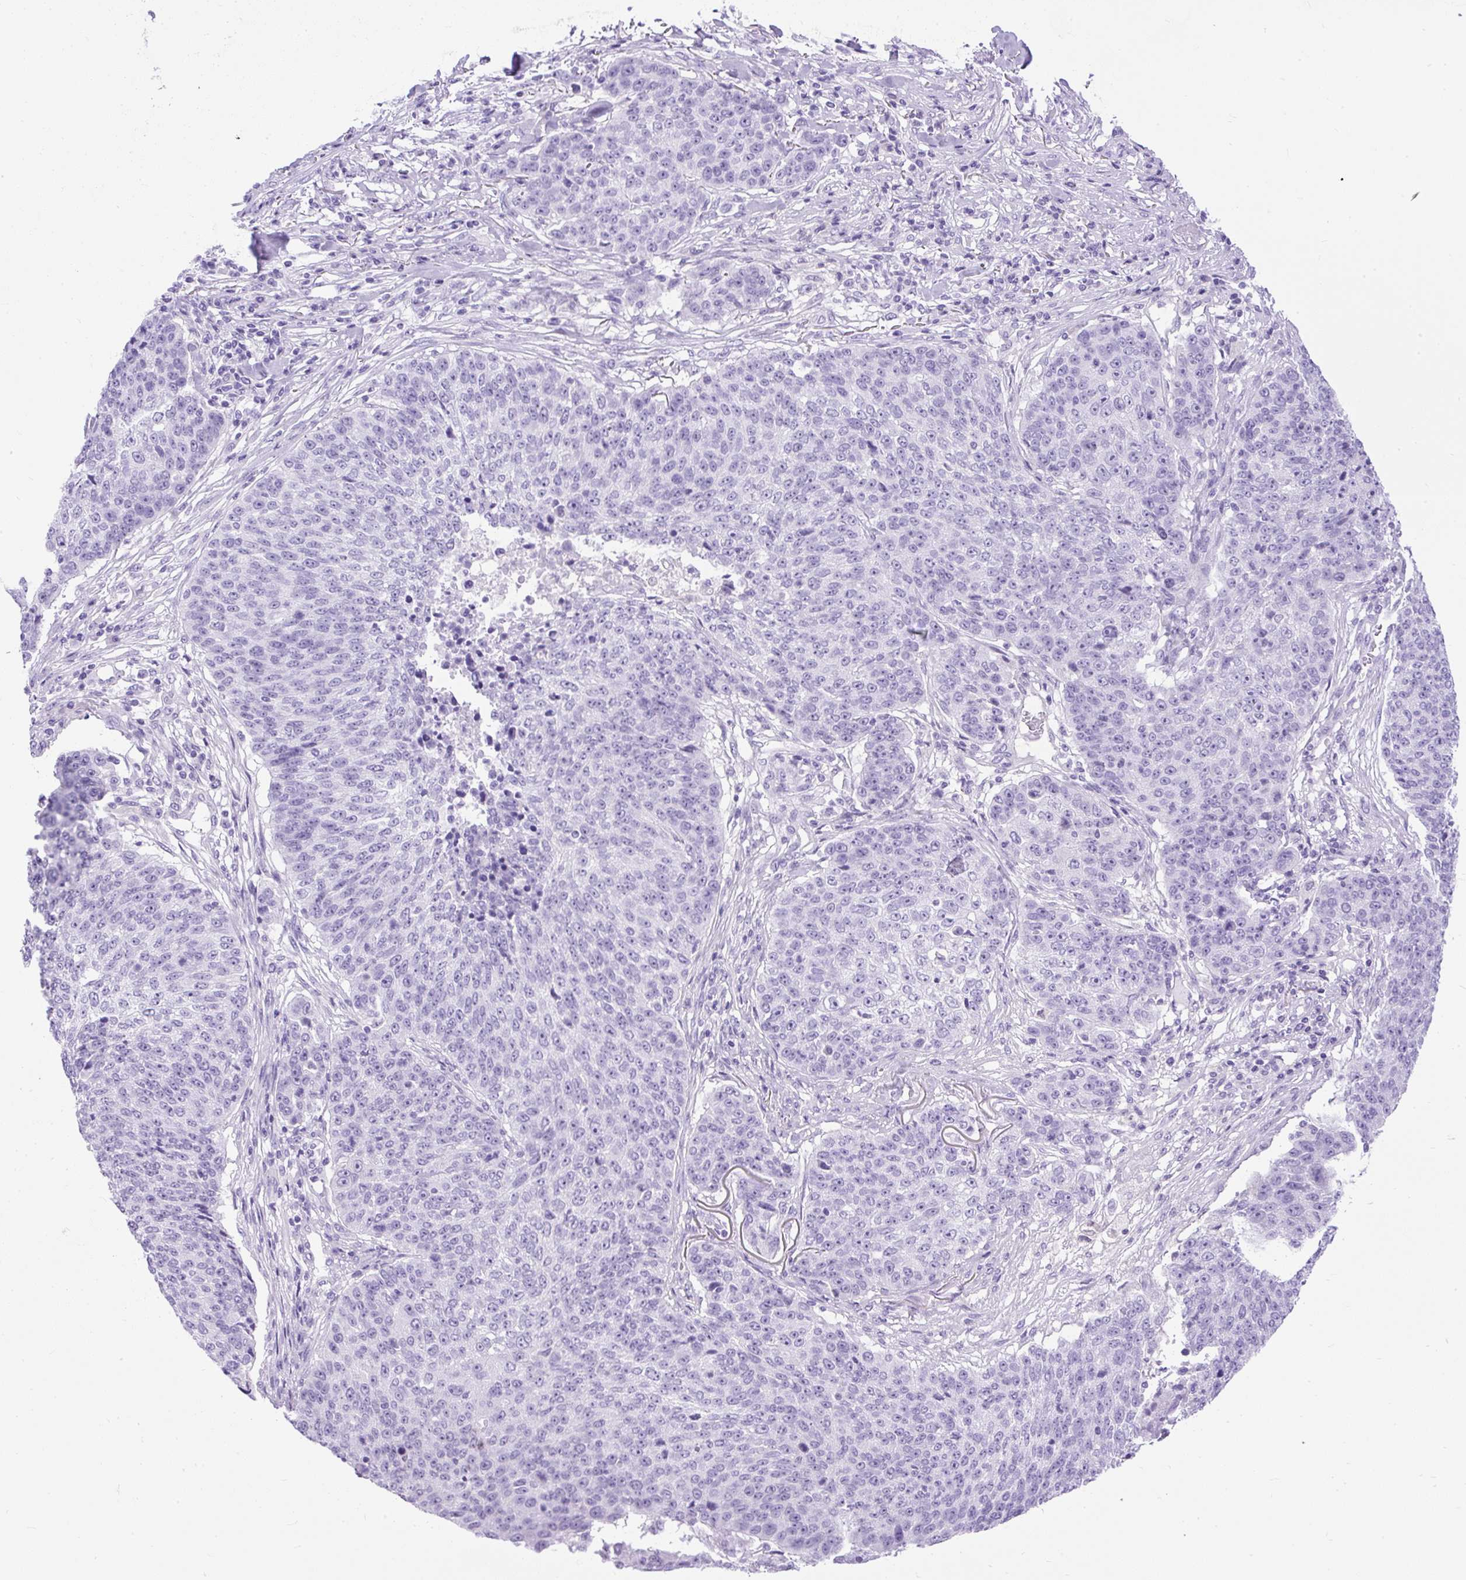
{"staining": {"intensity": "negative", "quantity": "none", "location": "none"}, "tissue": "lung cancer", "cell_type": "Tumor cells", "image_type": "cancer", "snomed": [{"axis": "morphology", "description": "Normal tissue, NOS"}, {"axis": "morphology", "description": "Squamous cell carcinoma, NOS"}, {"axis": "topography", "description": "Lymph node"}, {"axis": "topography", "description": "Lung"}], "caption": "Human lung squamous cell carcinoma stained for a protein using immunohistochemistry reveals no expression in tumor cells.", "gene": "UPP1", "patient": {"sex": "male", "age": 66}}